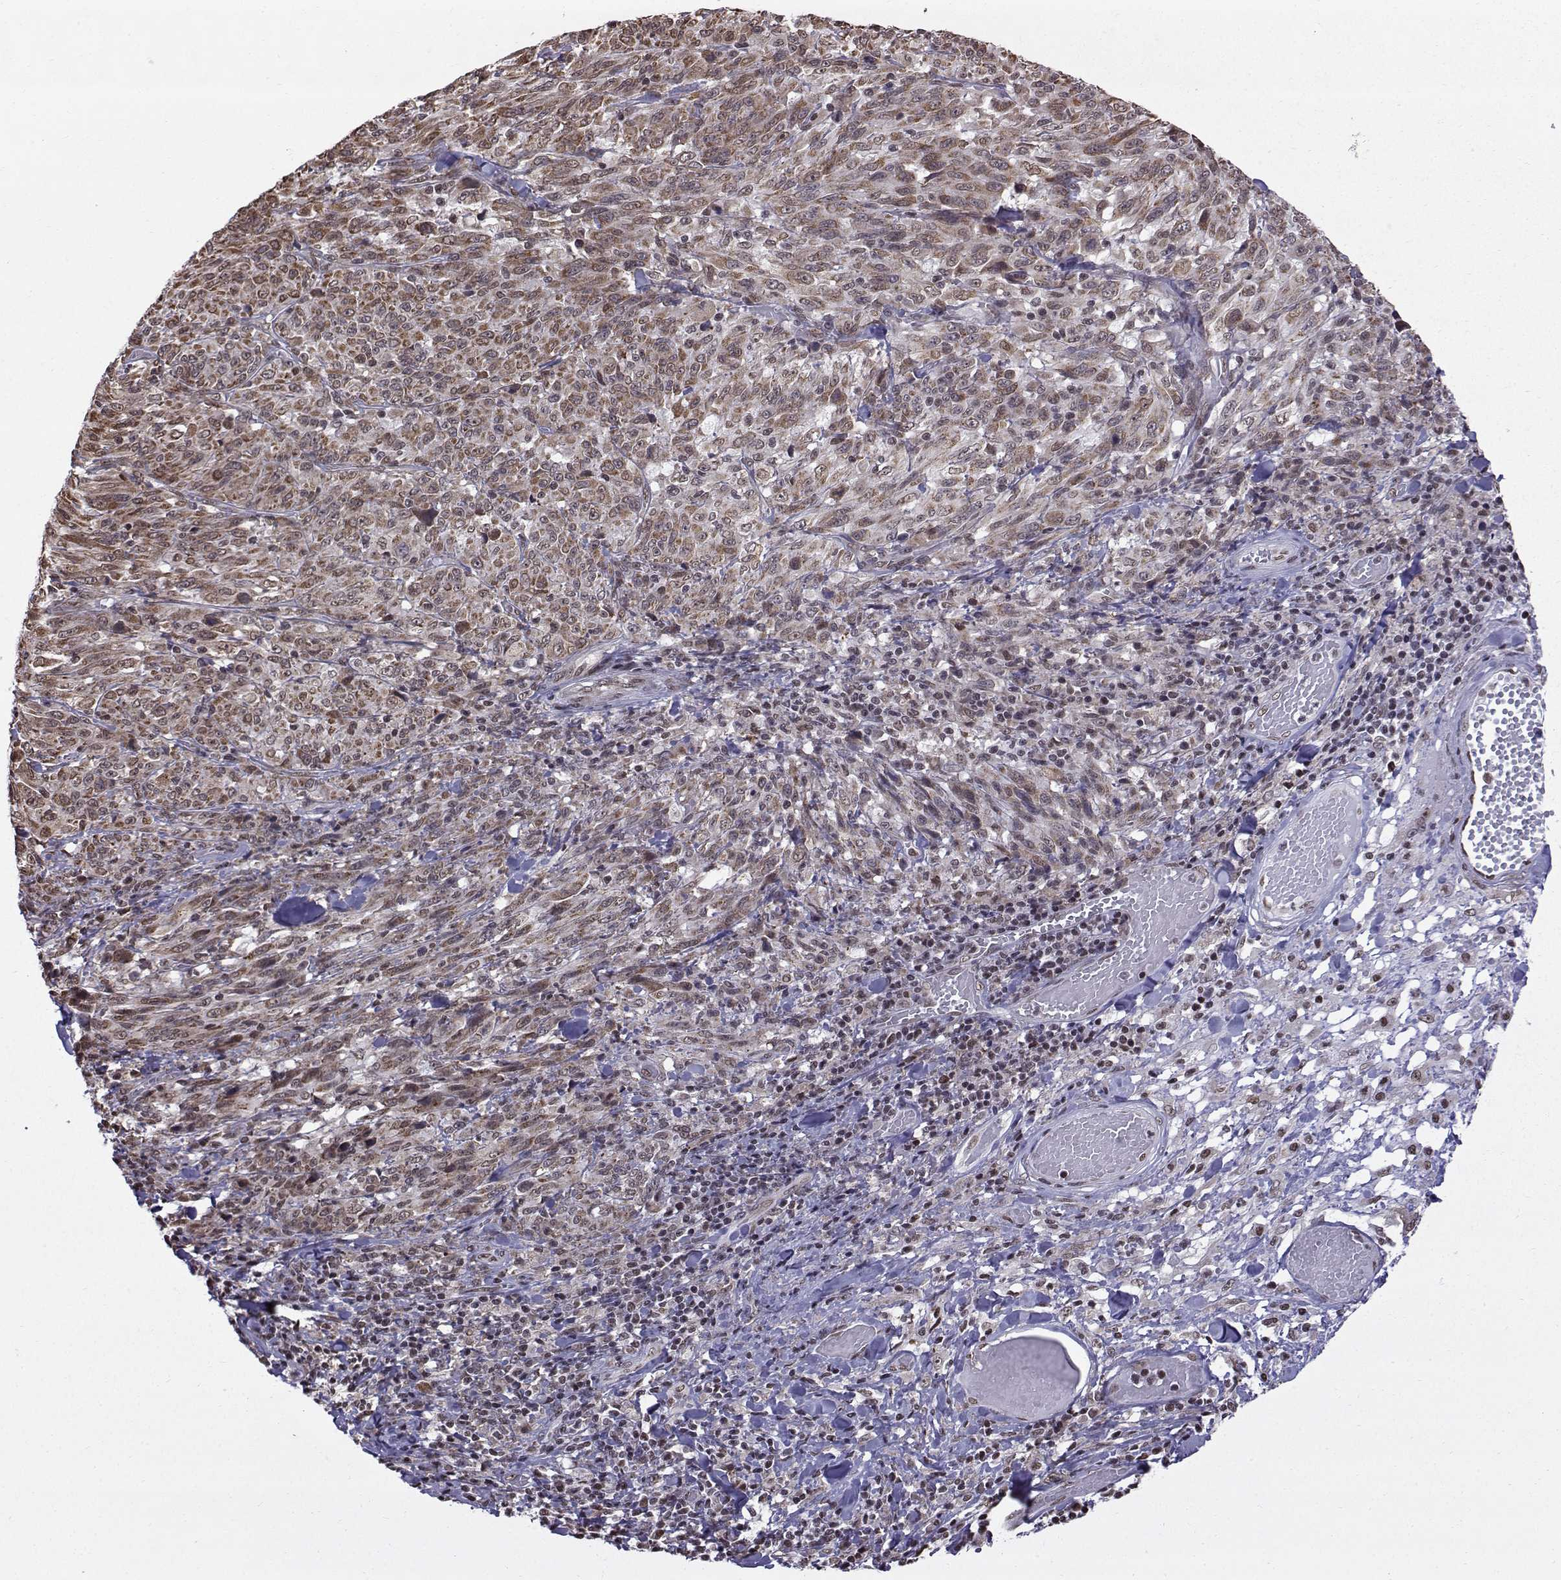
{"staining": {"intensity": "weak", "quantity": "25%-75%", "location": "cytoplasmic/membranous,nuclear"}, "tissue": "melanoma", "cell_type": "Tumor cells", "image_type": "cancer", "snomed": [{"axis": "morphology", "description": "Malignant melanoma, NOS"}, {"axis": "topography", "description": "Skin"}], "caption": "Immunohistochemistry of human malignant melanoma reveals low levels of weak cytoplasmic/membranous and nuclear positivity in about 25%-75% of tumor cells. (DAB = brown stain, brightfield microscopy at high magnification).", "gene": "EZH1", "patient": {"sex": "female", "age": 91}}